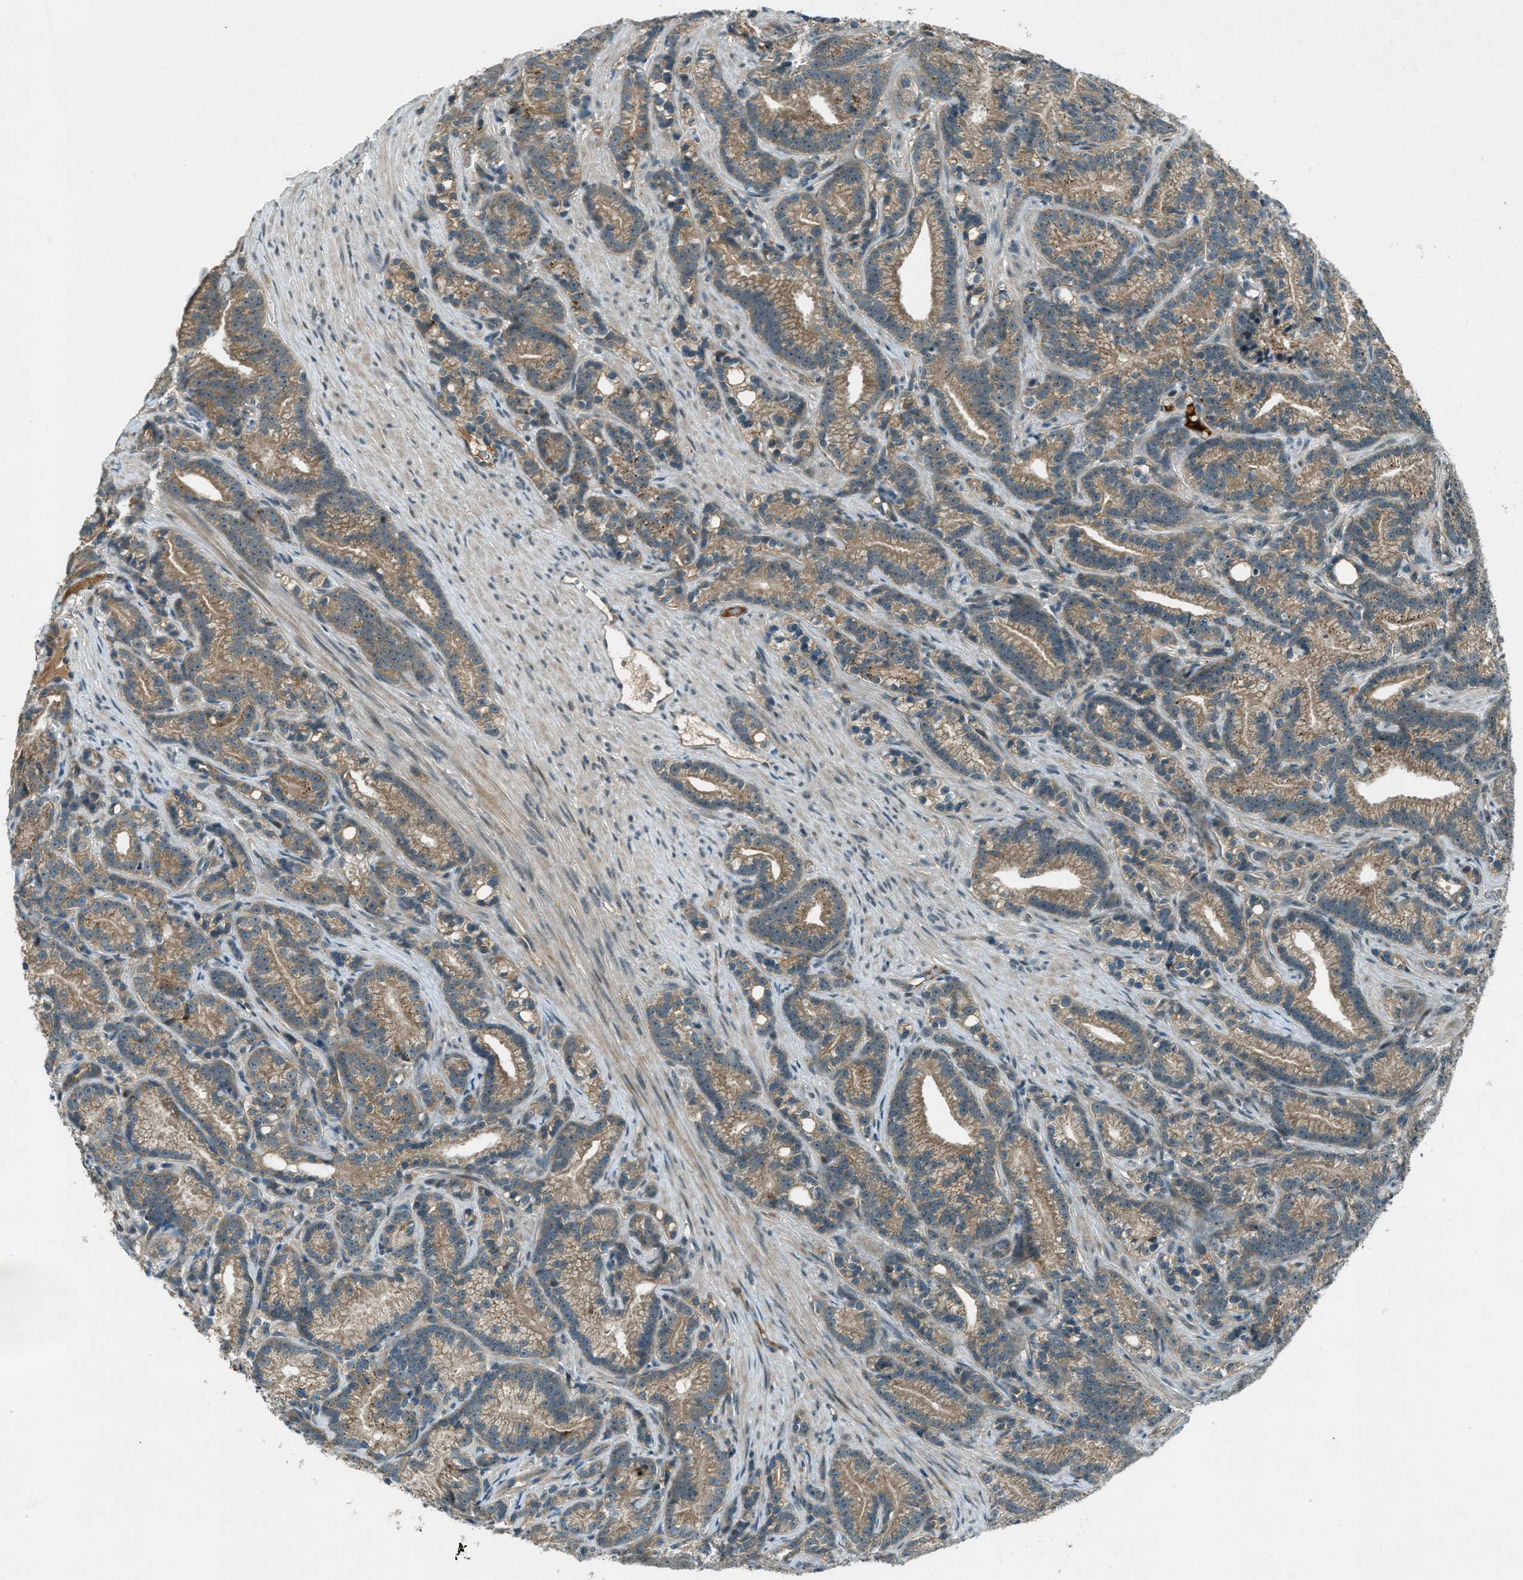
{"staining": {"intensity": "moderate", "quantity": "25%-75%", "location": "cytoplasmic/membranous"}, "tissue": "prostate cancer", "cell_type": "Tumor cells", "image_type": "cancer", "snomed": [{"axis": "morphology", "description": "Adenocarcinoma, Low grade"}, {"axis": "topography", "description": "Prostate"}], "caption": "The image exhibits a brown stain indicating the presence of a protein in the cytoplasmic/membranous of tumor cells in prostate cancer (low-grade adenocarcinoma).", "gene": "STK11", "patient": {"sex": "male", "age": 89}}